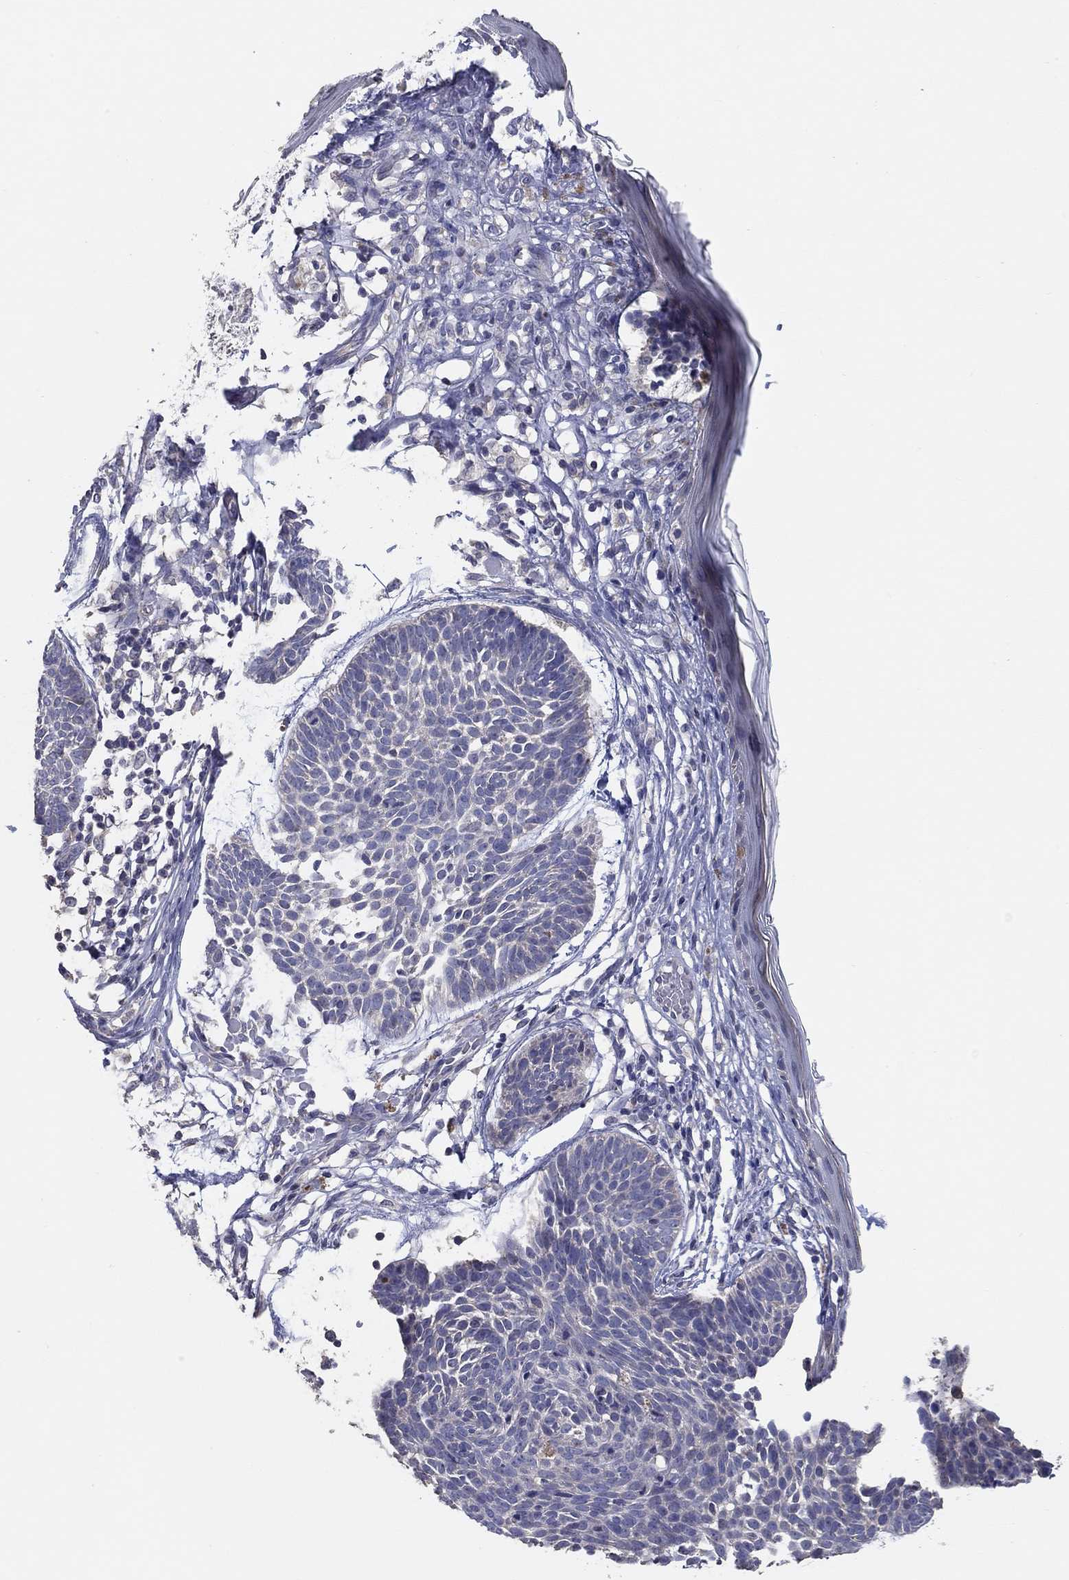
{"staining": {"intensity": "negative", "quantity": "none", "location": "none"}, "tissue": "skin cancer", "cell_type": "Tumor cells", "image_type": "cancer", "snomed": [{"axis": "morphology", "description": "Basal cell carcinoma"}, {"axis": "topography", "description": "Skin"}], "caption": "Immunohistochemistry (IHC) of human skin cancer (basal cell carcinoma) reveals no positivity in tumor cells.", "gene": "DOCK3", "patient": {"sex": "male", "age": 85}}